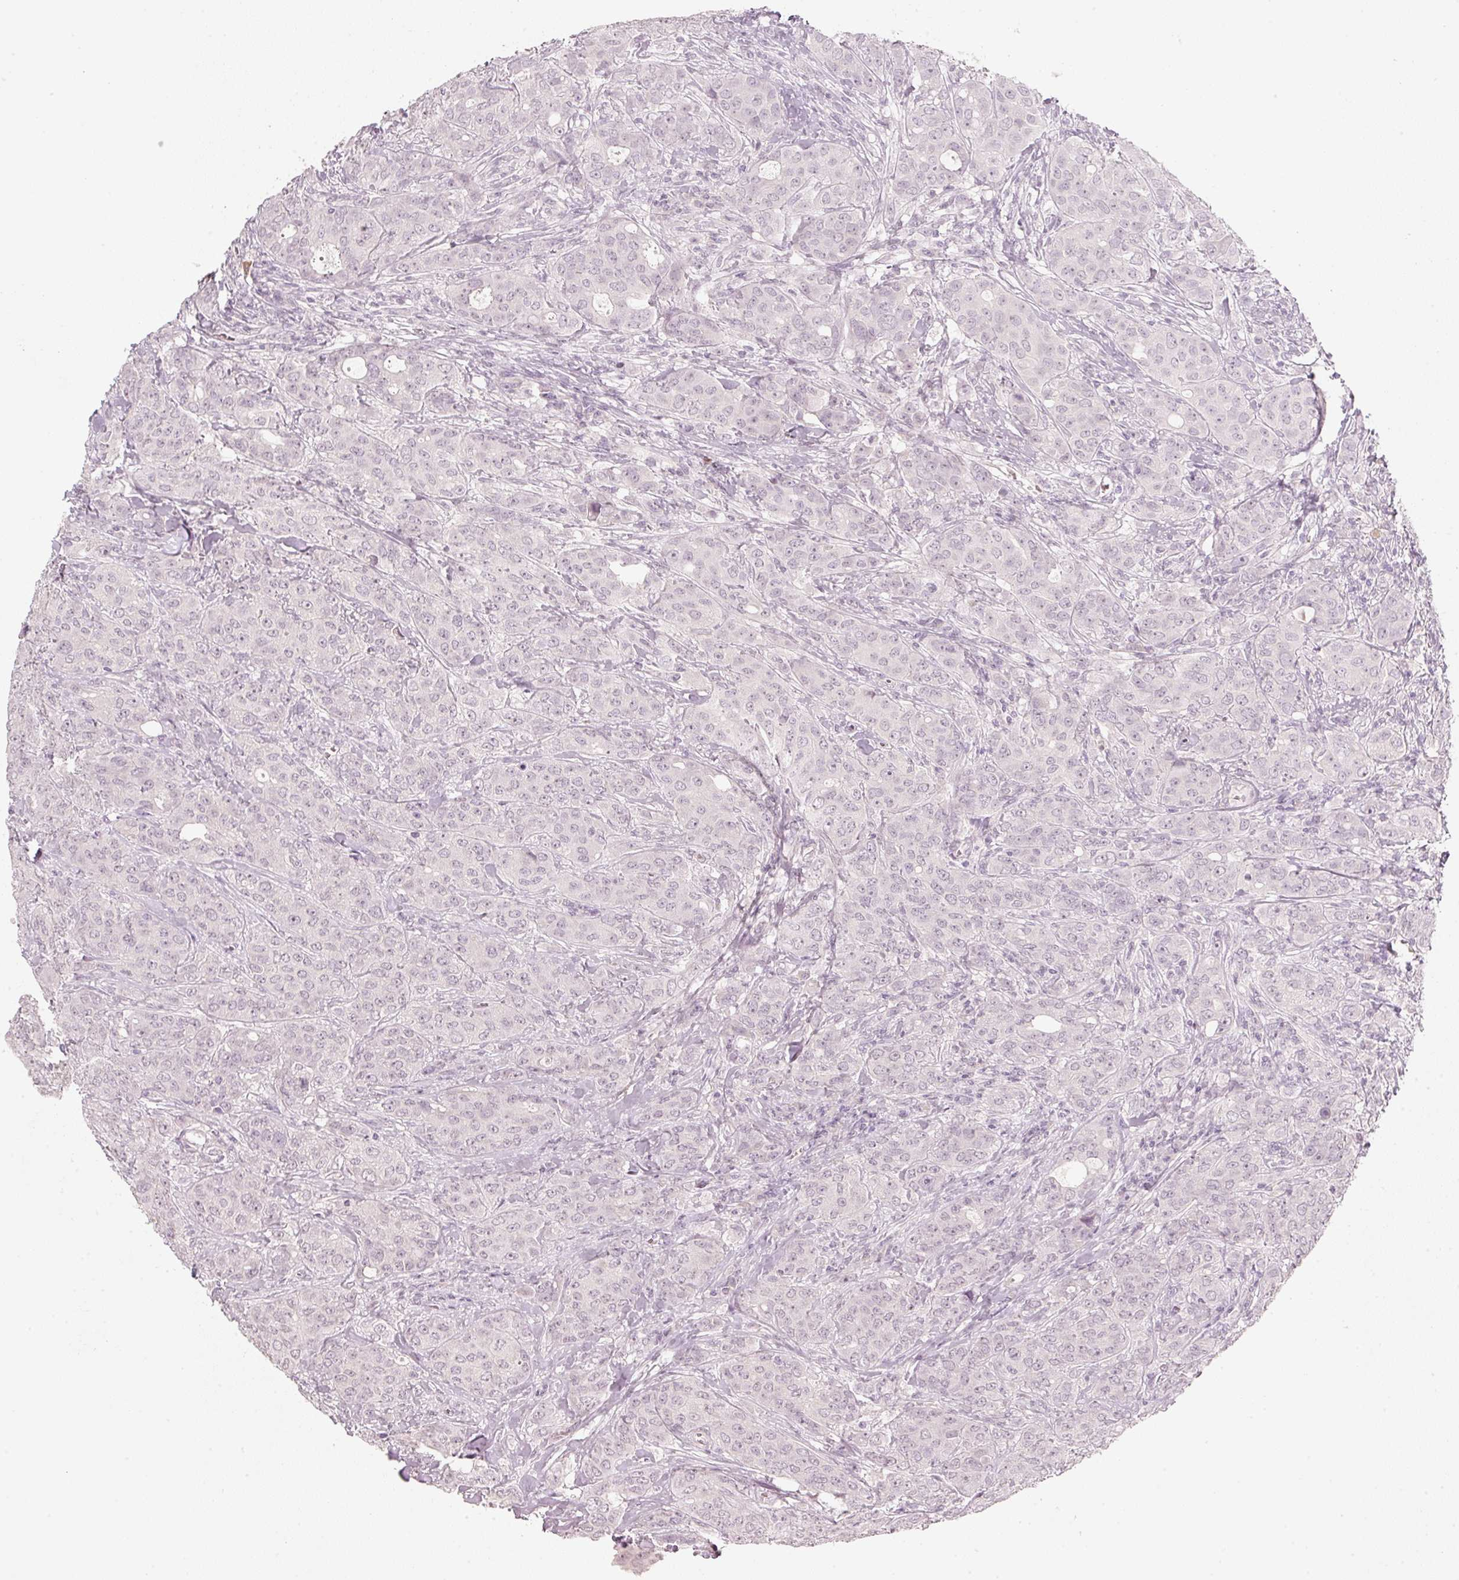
{"staining": {"intensity": "negative", "quantity": "none", "location": "none"}, "tissue": "breast cancer", "cell_type": "Tumor cells", "image_type": "cancer", "snomed": [{"axis": "morphology", "description": "Duct carcinoma"}, {"axis": "topography", "description": "Breast"}], "caption": "A high-resolution micrograph shows immunohistochemistry (IHC) staining of breast cancer (invasive ductal carcinoma), which shows no significant positivity in tumor cells. Brightfield microscopy of IHC stained with DAB (3,3'-diaminobenzidine) (brown) and hematoxylin (blue), captured at high magnification.", "gene": "STEAP1", "patient": {"sex": "female", "age": 43}}